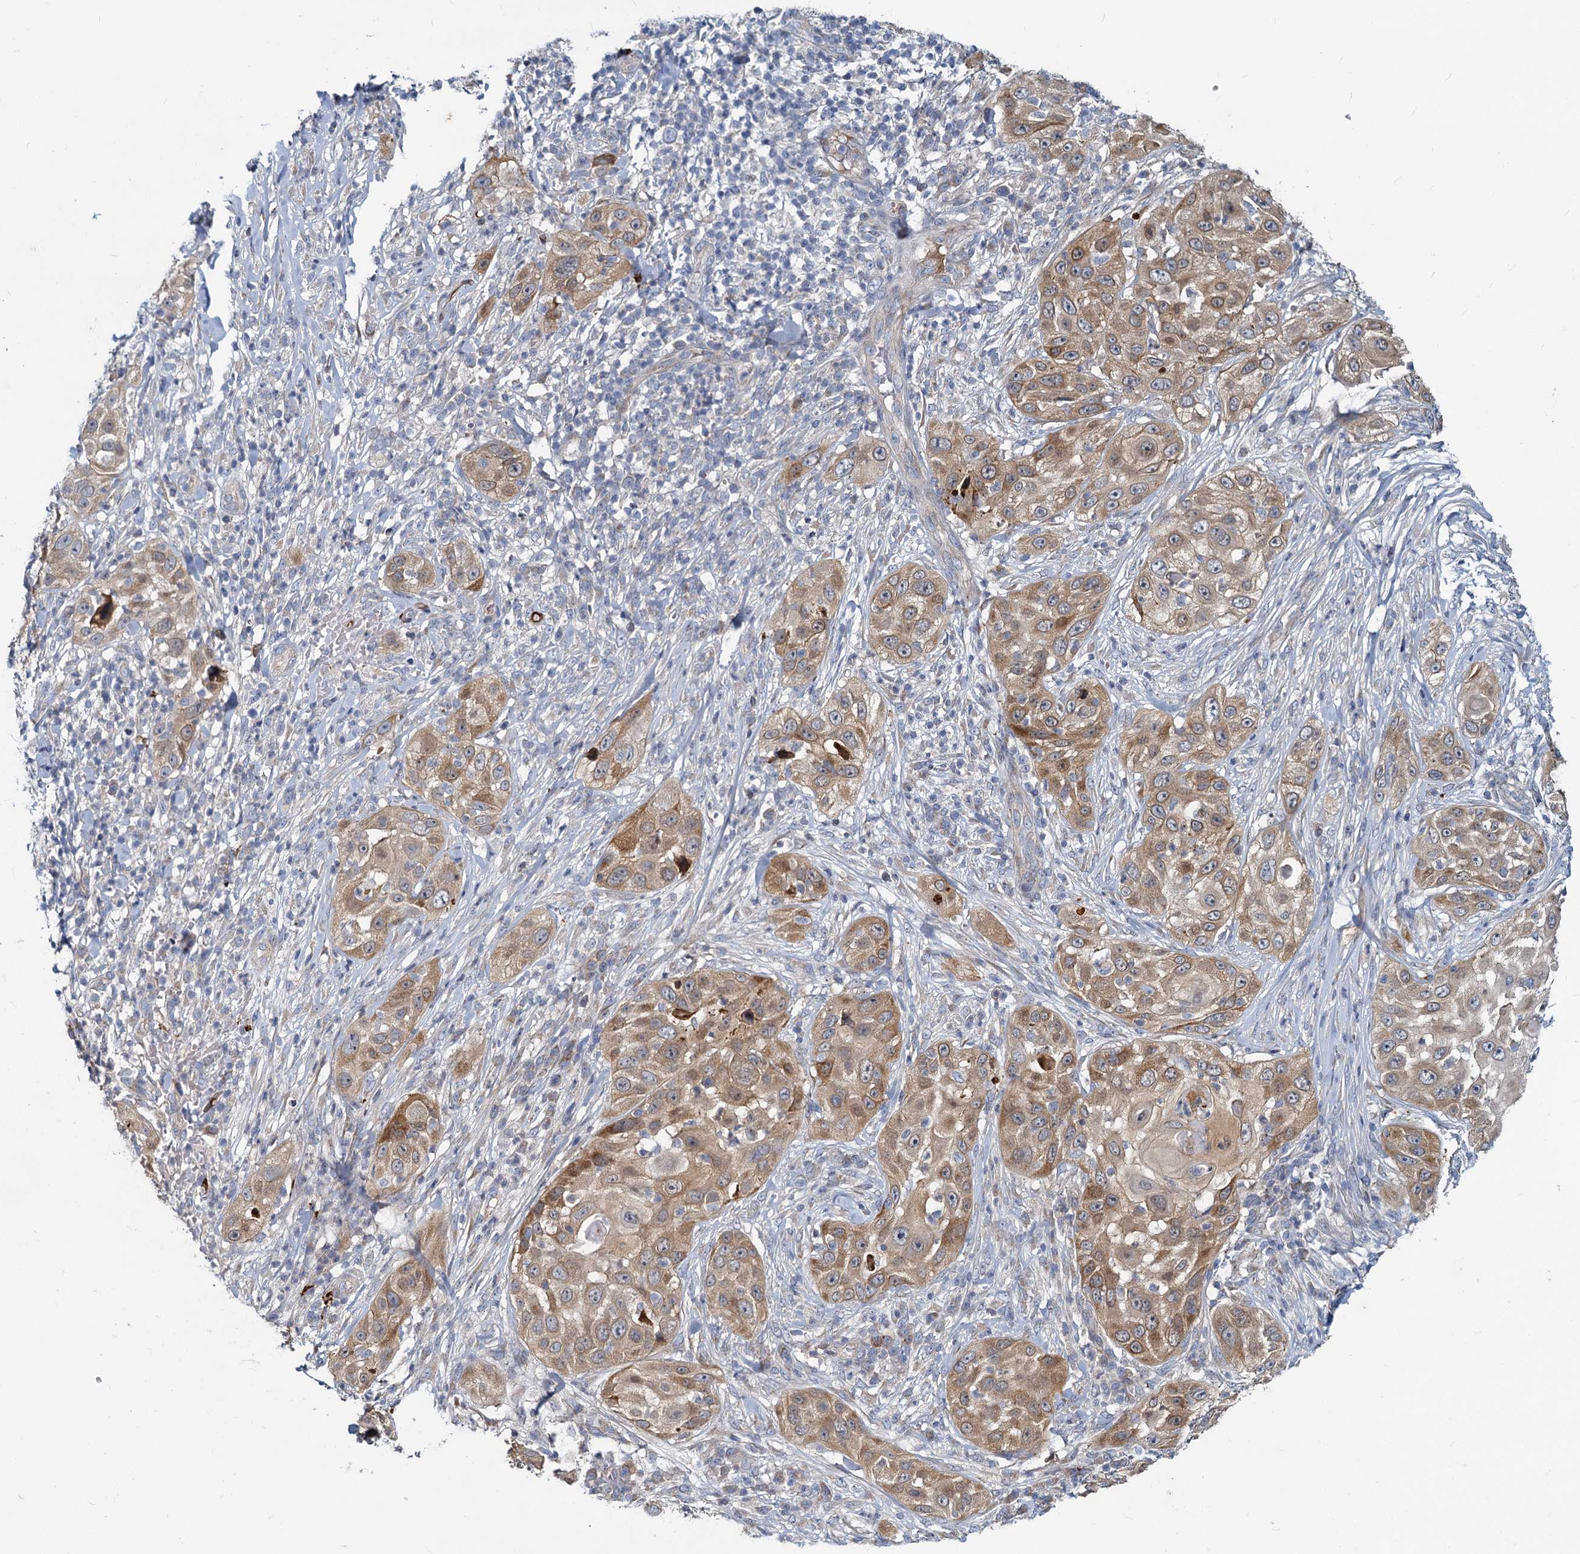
{"staining": {"intensity": "moderate", "quantity": "25%-75%", "location": "cytoplasmic/membranous"}, "tissue": "skin cancer", "cell_type": "Tumor cells", "image_type": "cancer", "snomed": [{"axis": "morphology", "description": "Squamous cell carcinoma, NOS"}, {"axis": "topography", "description": "Skin"}], "caption": "Immunohistochemistry (IHC) (DAB (3,3'-diaminobenzidine)) staining of squamous cell carcinoma (skin) demonstrates moderate cytoplasmic/membranous protein expression in approximately 25%-75% of tumor cells.", "gene": "DCUN1D2", "patient": {"sex": "female", "age": 44}}